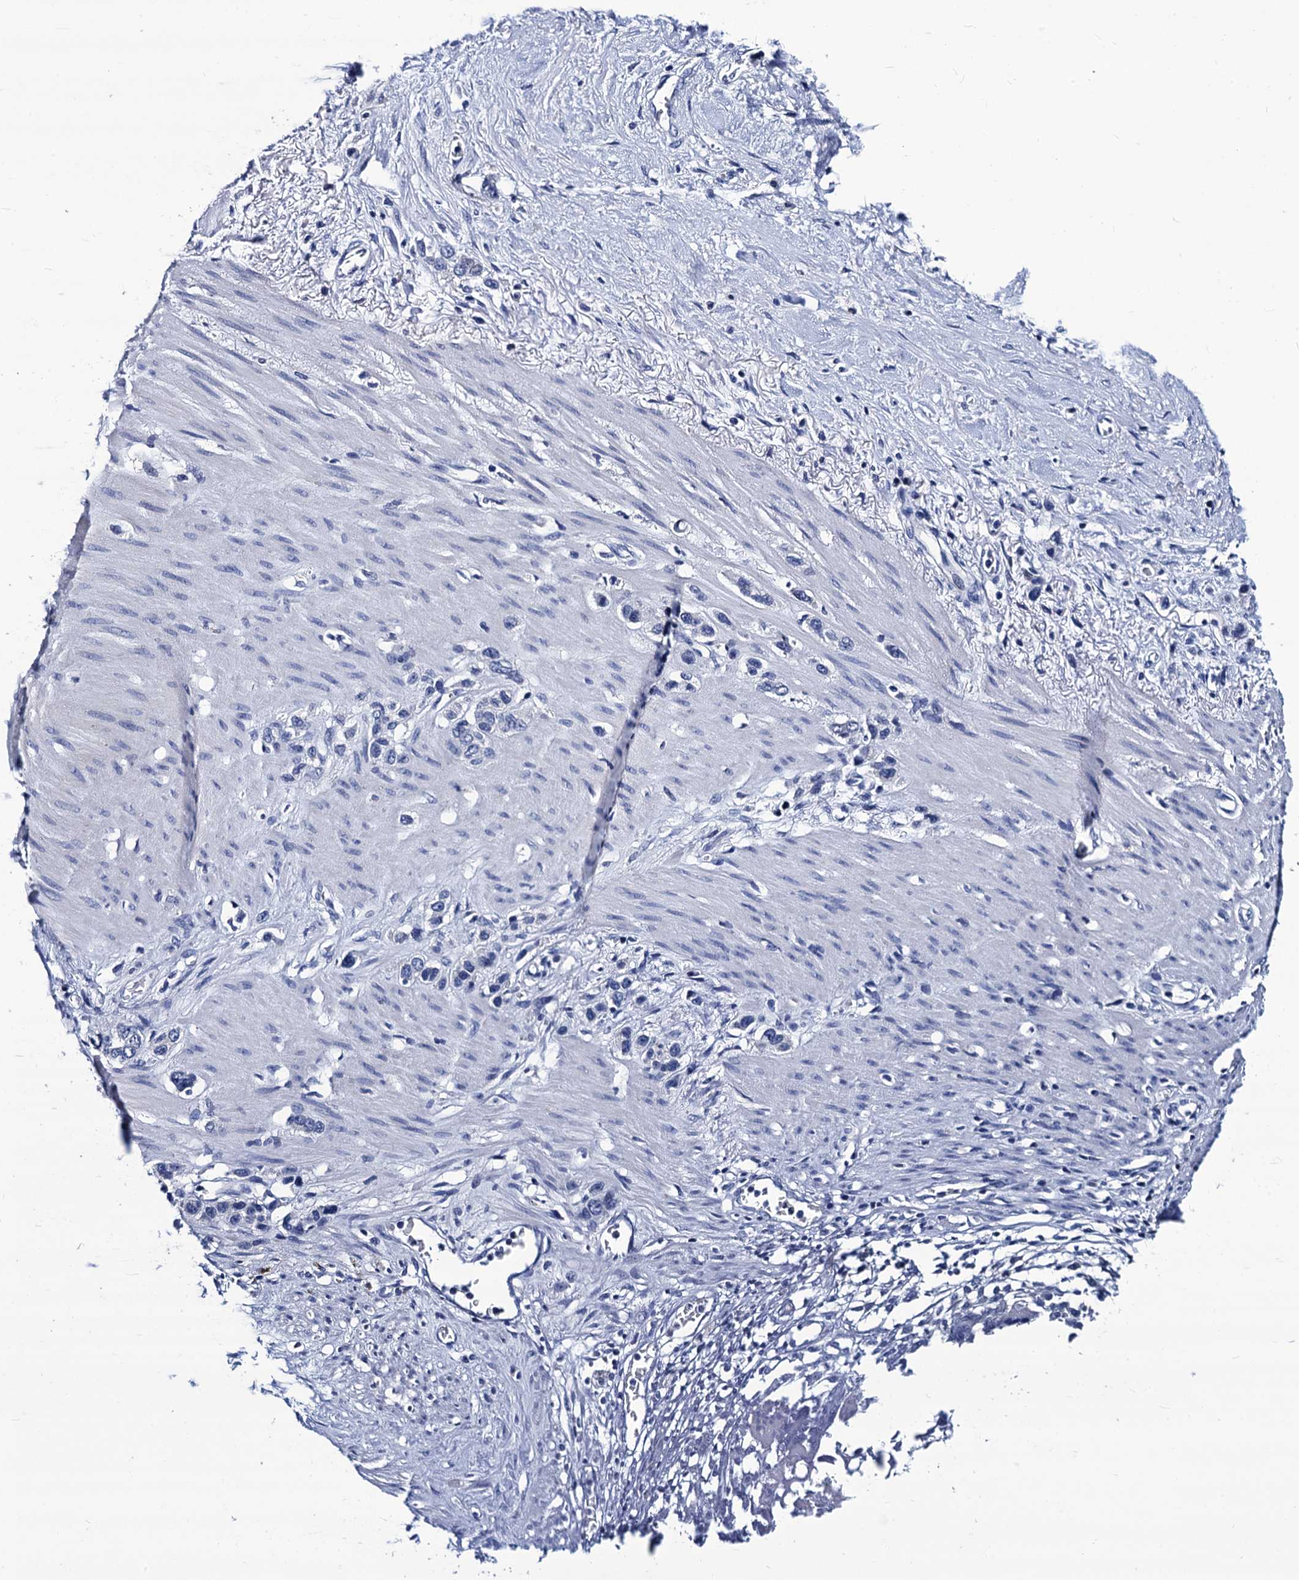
{"staining": {"intensity": "negative", "quantity": "none", "location": "none"}, "tissue": "stomach cancer", "cell_type": "Tumor cells", "image_type": "cancer", "snomed": [{"axis": "morphology", "description": "Adenocarcinoma, NOS"}, {"axis": "morphology", "description": "Adenocarcinoma, High grade"}, {"axis": "topography", "description": "Stomach, upper"}, {"axis": "topography", "description": "Stomach, lower"}], "caption": "A high-resolution micrograph shows immunohistochemistry staining of stomach cancer, which exhibits no significant expression in tumor cells.", "gene": "LRRC30", "patient": {"sex": "female", "age": 65}}